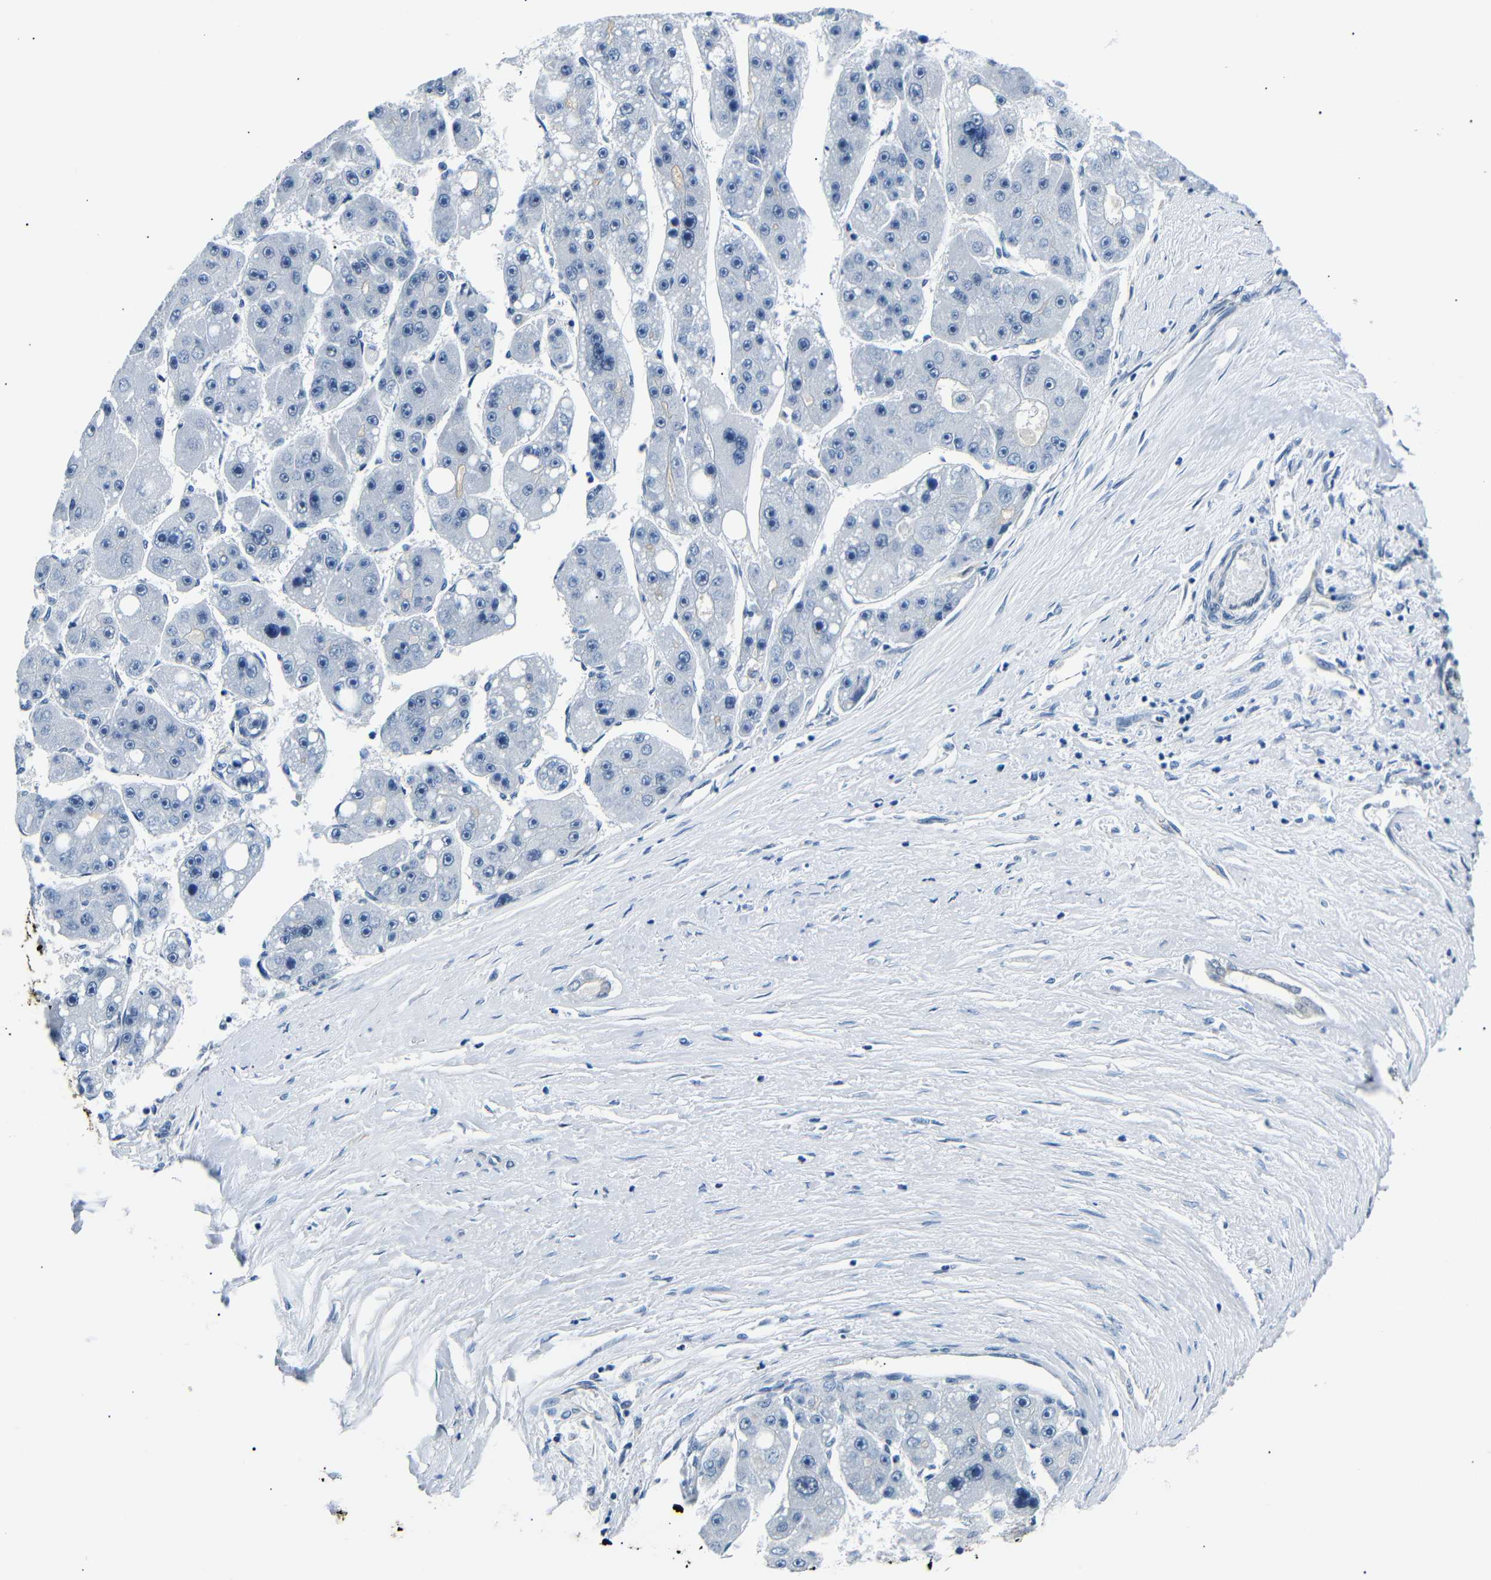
{"staining": {"intensity": "negative", "quantity": "none", "location": "none"}, "tissue": "liver cancer", "cell_type": "Tumor cells", "image_type": "cancer", "snomed": [{"axis": "morphology", "description": "Carcinoma, Hepatocellular, NOS"}, {"axis": "topography", "description": "Liver"}], "caption": "Immunohistochemical staining of liver cancer (hepatocellular carcinoma) demonstrates no significant positivity in tumor cells.", "gene": "TAFA1", "patient": {"sex": "female", "age": 61}}